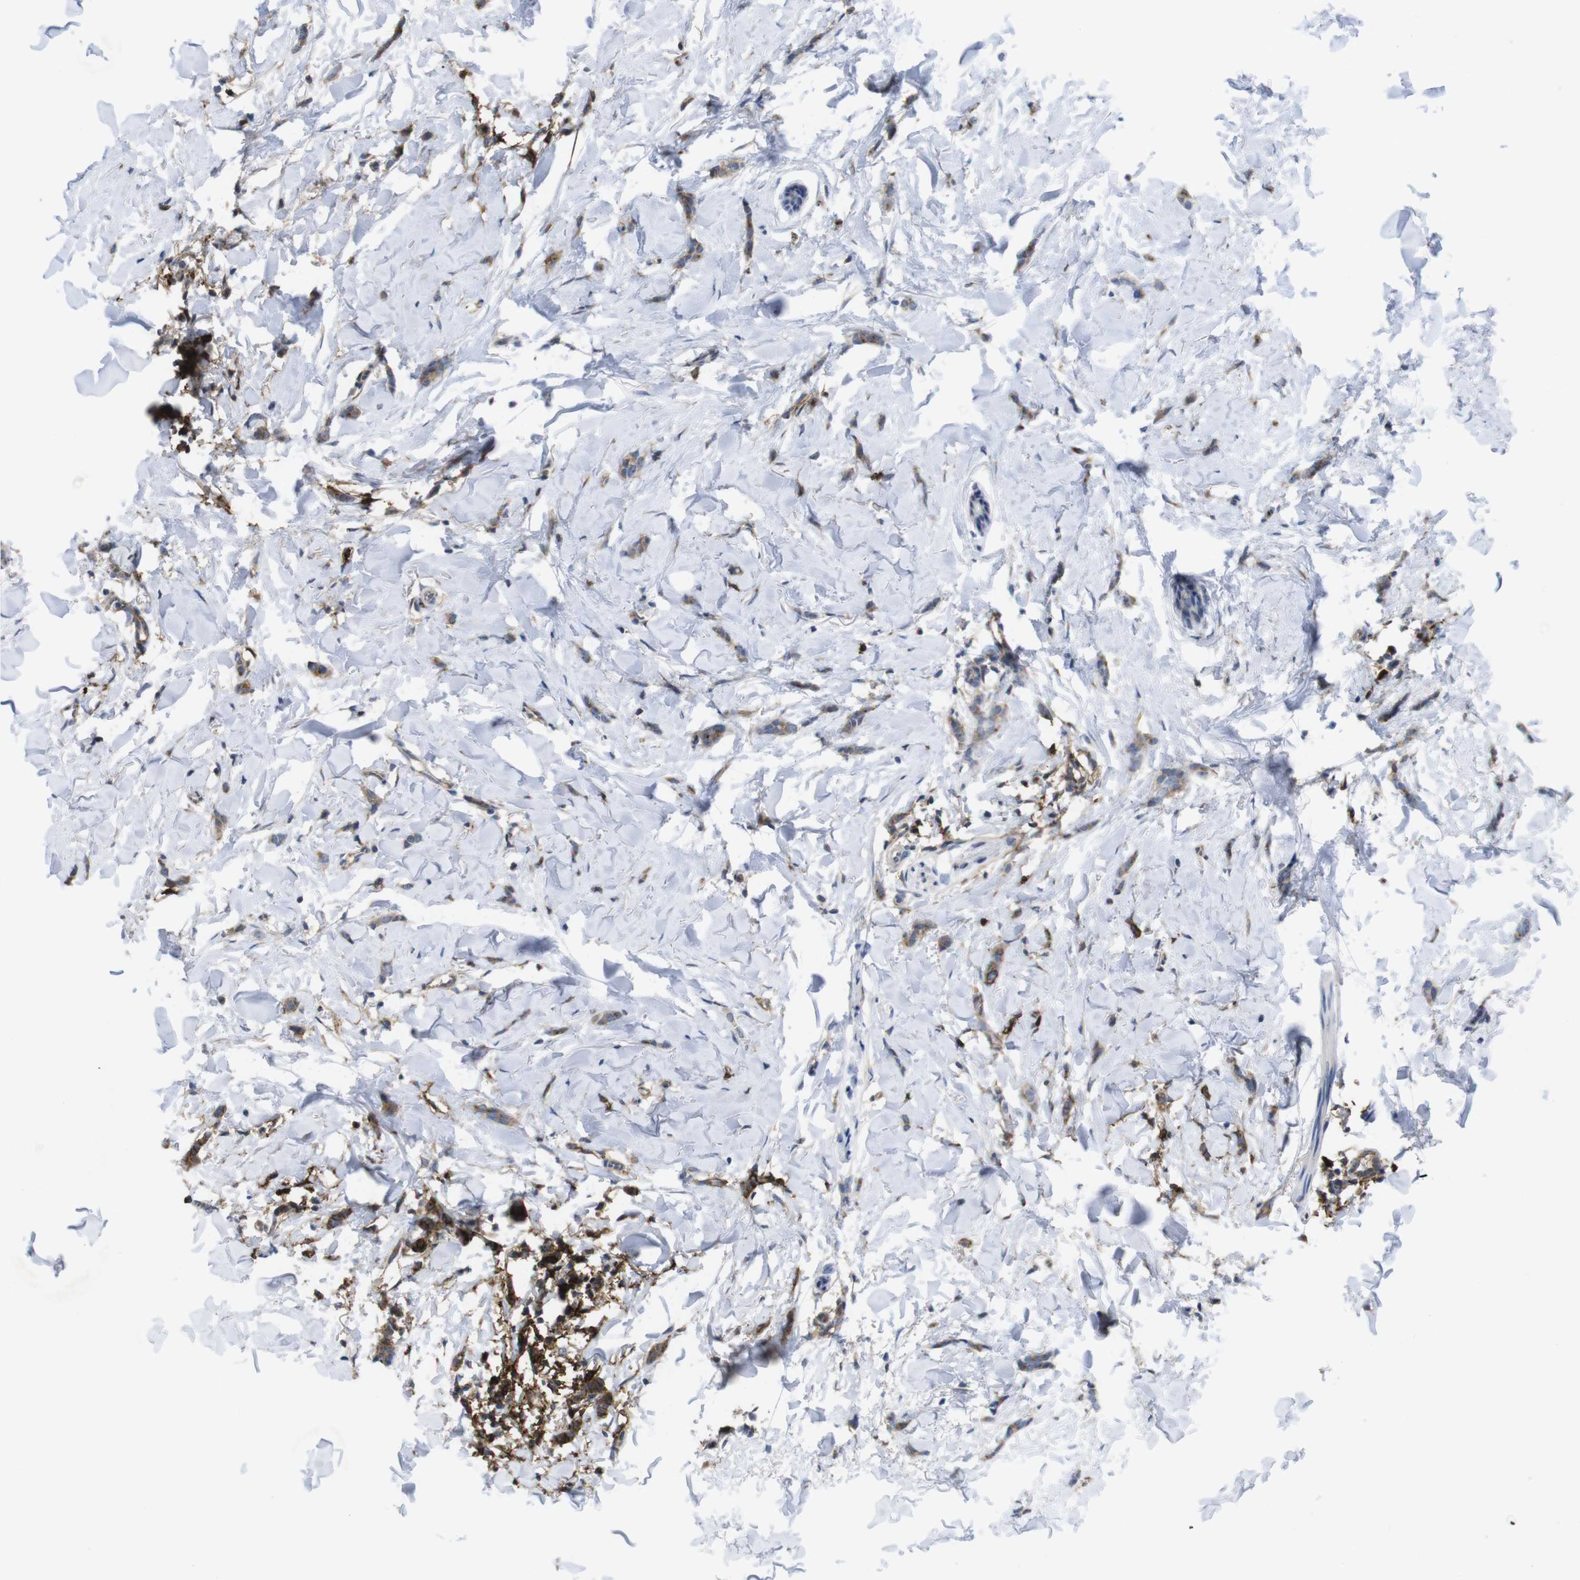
{"staining": {"intensity": "moderate", "quantity": ">75%", "location": "cytoplasmic/membranous"}, "tissue": "breast cancer", "cell_type": "Tumor cells", "image_type": "cancer", "snomed": [{"axis": "morphology", "description": "Lobular carcinoma"}, {"axis": "topography", "description": "Skin"}, {"axis": "topography", "description": "Breast"}], "caption": "Breast cancer stained with a brown dye reveals moderate cytoplasmic/membranous positive staining in about >75% of tumor cells.", "gene": "CCR6", "patient": {"sex": "female", "age": 46}}